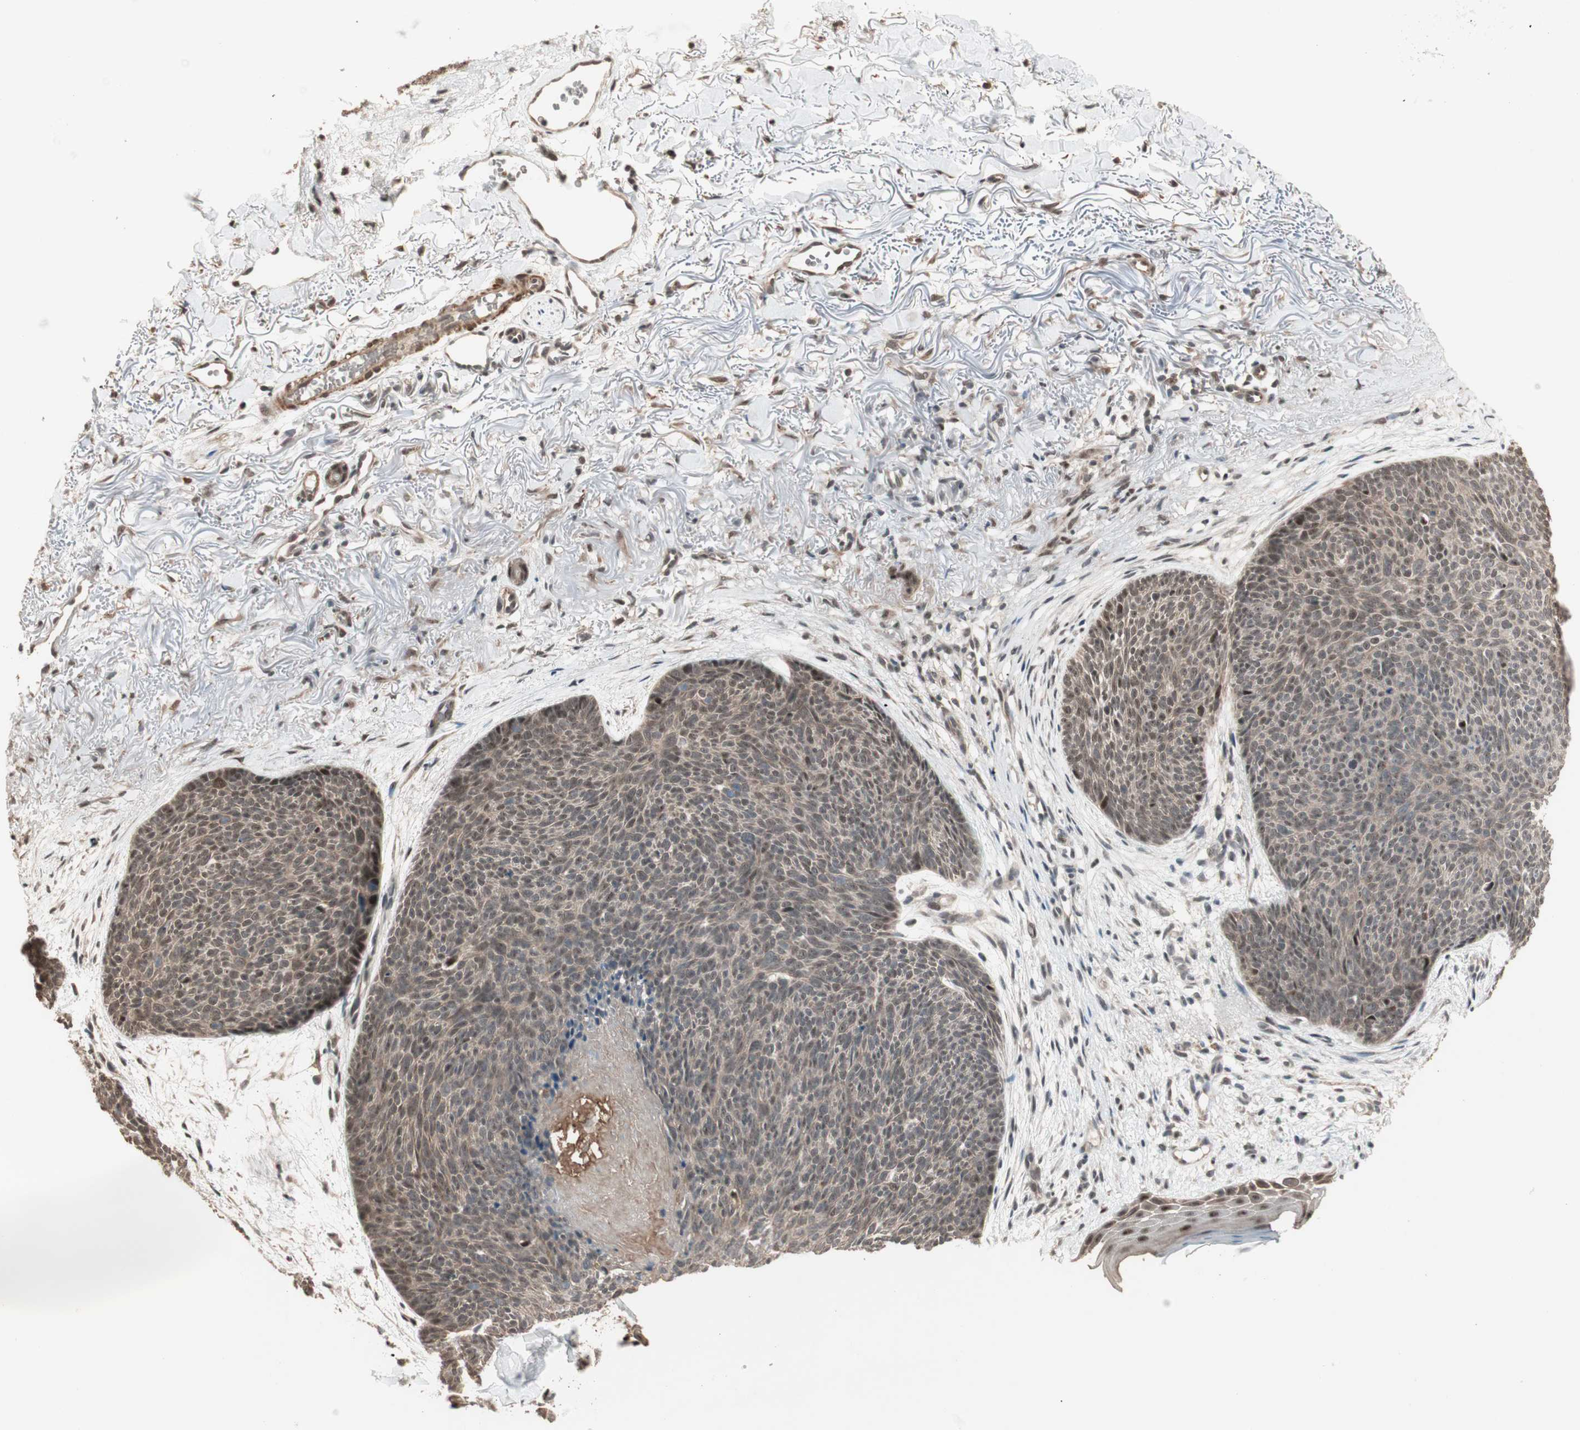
{"staining": {"intensity": "weak", "quantity": ">75%", "location": "cytoplasmic/membranous,nuclear"}, "tissue": "skin cancer", "cell_type": "Tumor cells", "image_type": "cancer", "snomed": [{"axis": "morphology", "description": "Normal tissue, NOS"}, {"axis": "morphology", "description": "Basal cell carcinoma"}, {"axis": "topography", "description": "Skin"}], "caption": "A brown stain shows weak cytoplasmic/membranous and nuclear expression of a protein in skin basal cell carcinoma tumor cells.", "gene": "ZSCAN31", "patient": {"sex": "female", "age": 70}}